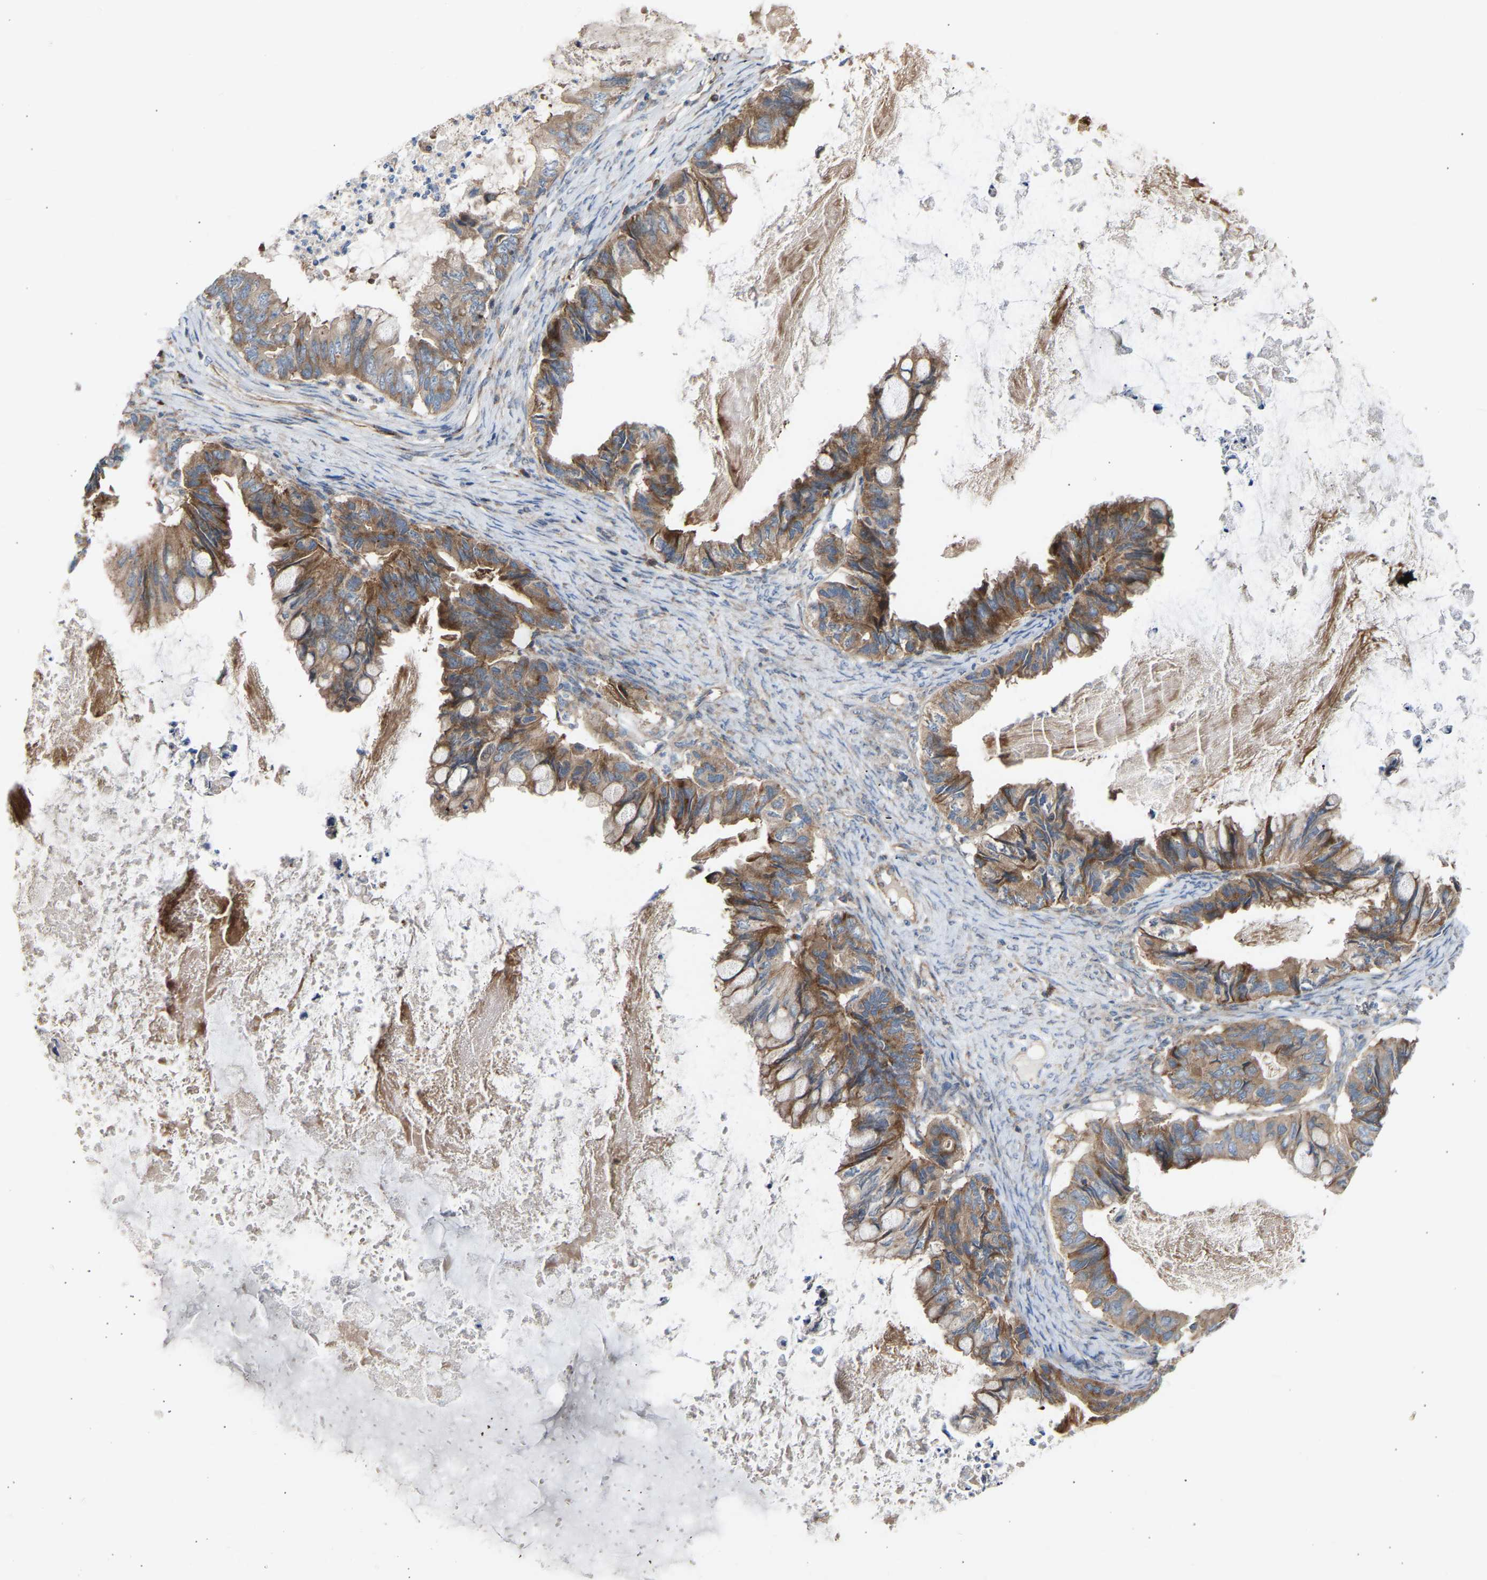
{"staining": {"intensity": "moderate", "quantity": ">75%", "location": "cytoplasmic/membranous"}, "tissue": "ovarian cancer", "cell_type": "Tumor cells", "image_type": "cancer", "snomed": [{"axis": "morphology", "description": "Cystadenocarcinoma, mucinous, NOS"}, {"axis": "topography", "description": "Ovary"}], "caption": "This is a photomicrograph of IHC staining of ovarian mucinous cystadenocarcinoma, which shows moderate staining in the cytoplasmic/membranous of tumor cells.", "gene": "GCN1", "patient": {"sex": "female", "age": 80}}